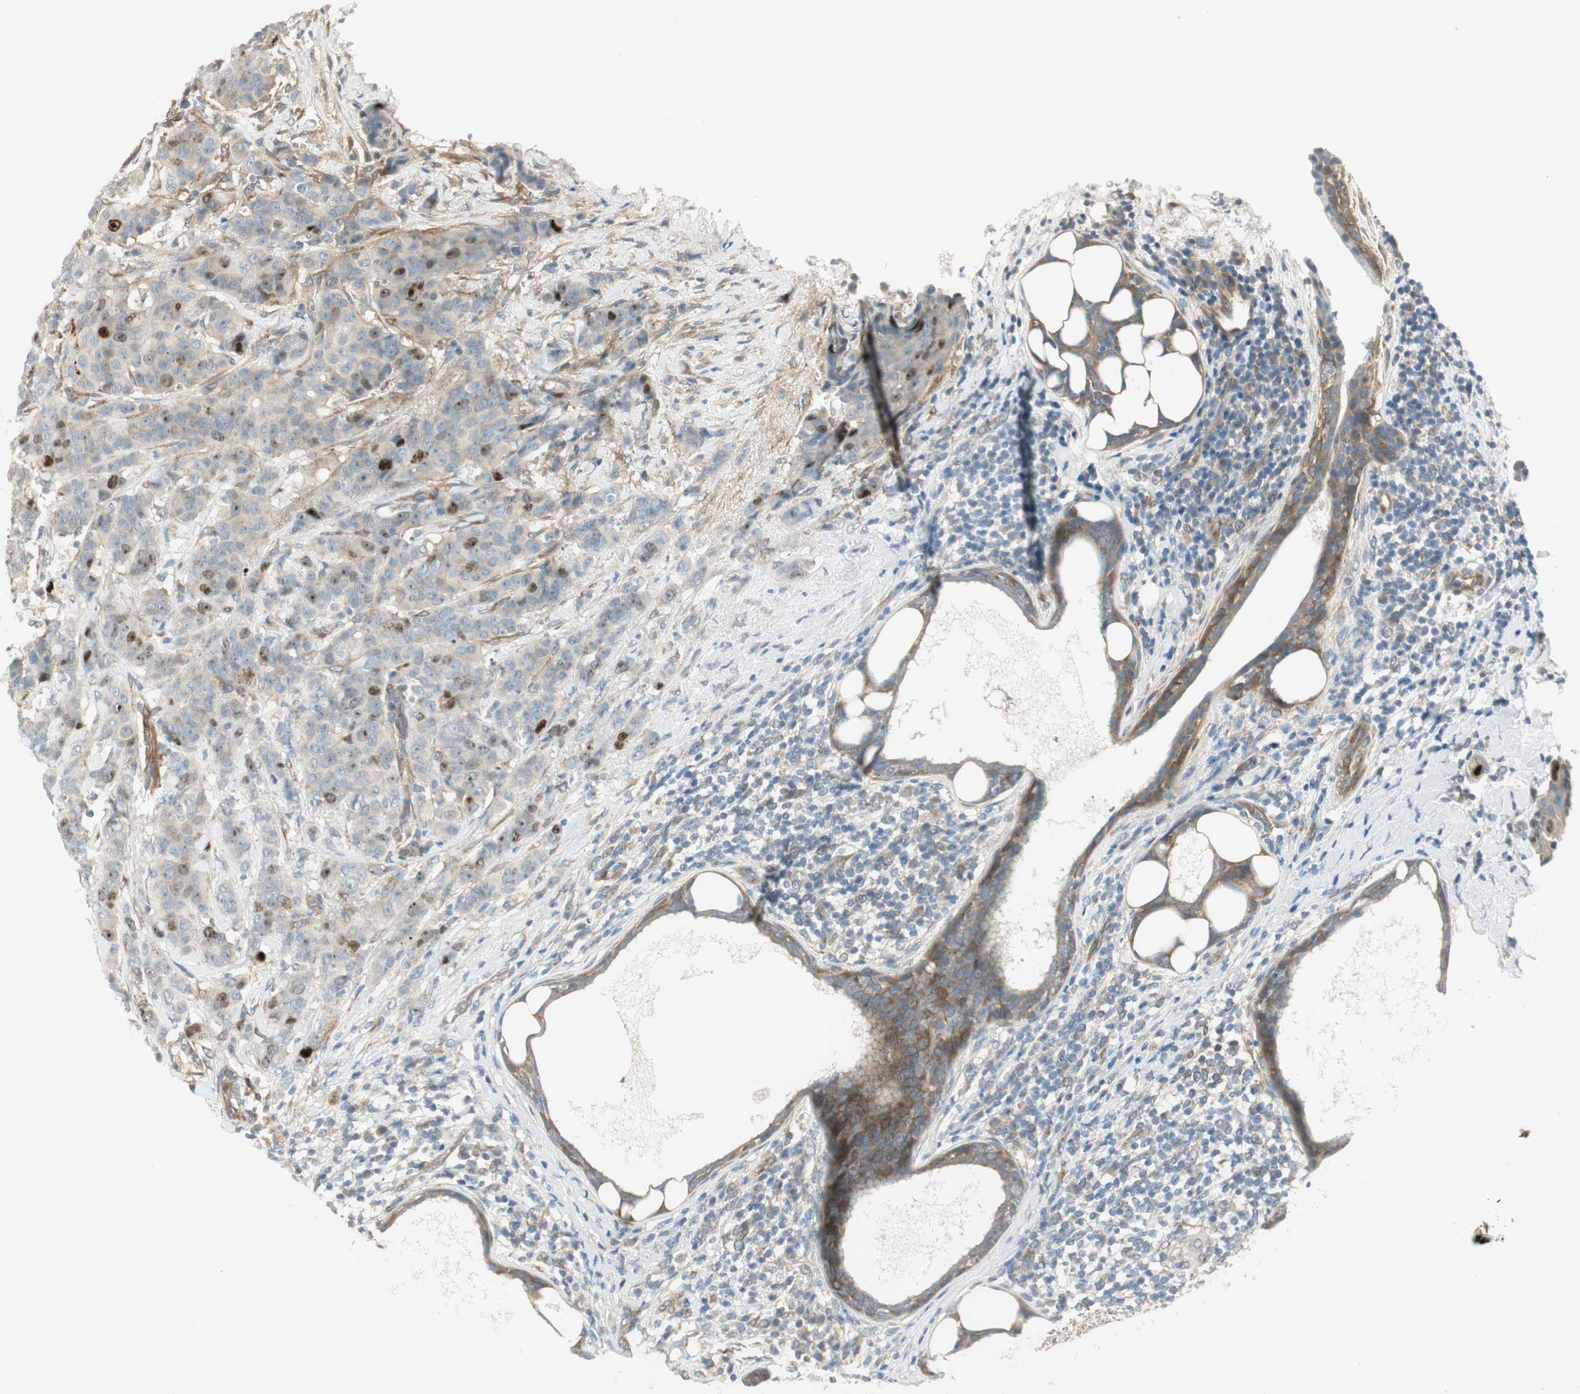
{"staining": {"intensity": "weak", "quantity": "<25%", "location": "nuclear"}, "tissue": "breast cancer", "cell_type": "Tumor cells", "image_type": "cancer", "snomed": [{"axis": "morphology", "description": "Duct carcinoma"}, {"axis": "topography", "description": "Breast"}], "caption": "Tumor cells show no significant staining in intraductal carcinoma (breast).", "gene": "STON1-GTF2A1L", "patient": {"sex": "female", "age": 40}}